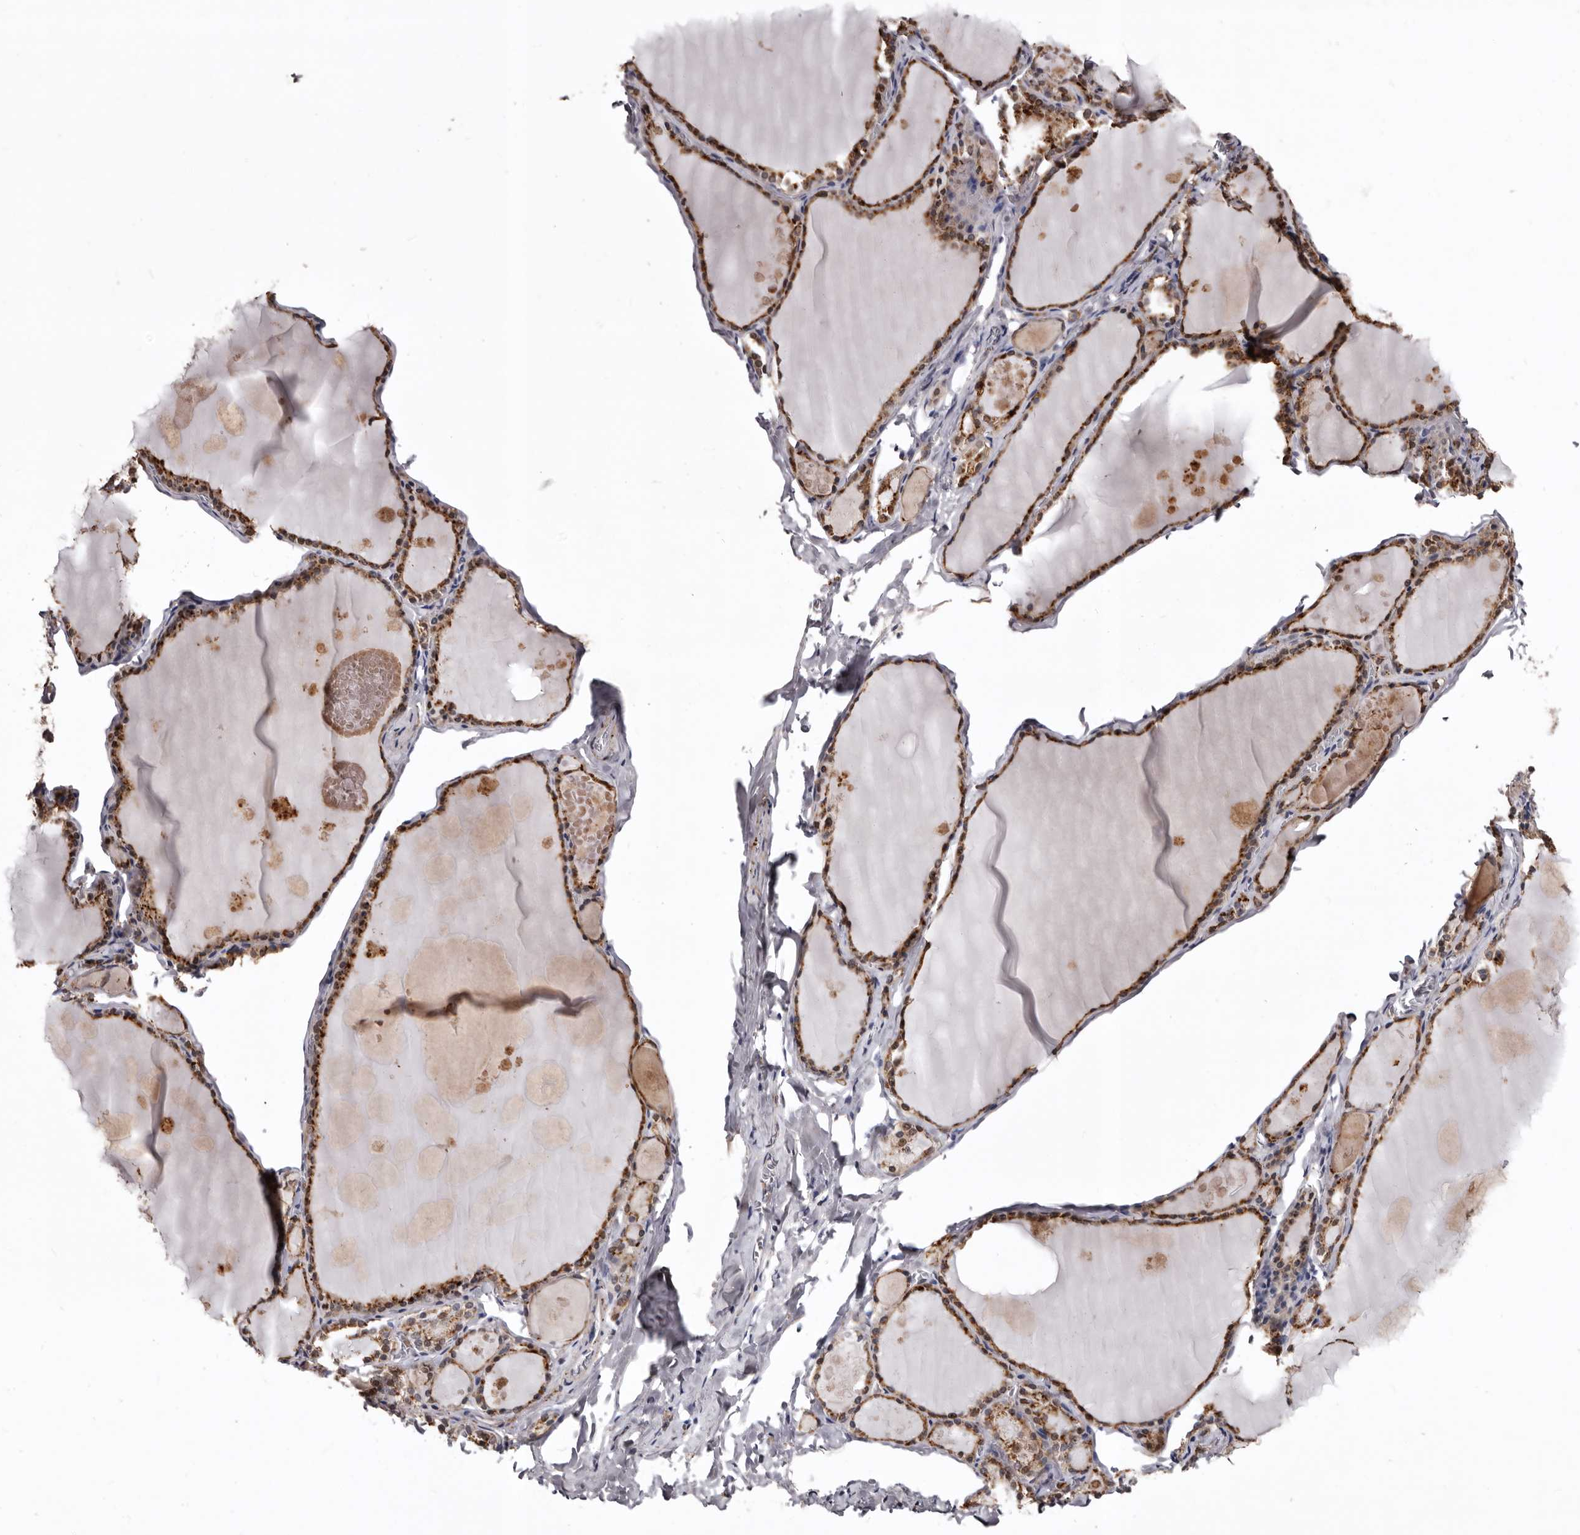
{"staining": {"intensity": "moderate", "quantity": ">75%", "location": "cytoplasmic/membranous"}, "tissue": "thyroid gland", "cell_type": "Glandular cells", "image_type": "normal", "snomed": [{"axis": "morphology", "description": "Normal tissue, NOS"}, {"axis": "topography", "description": "Thyroid gland"}], "caption": "Protein expression analysis of unremarkable human thyroid gland reveals moderate cytoplasmic/membranous expression in about >75% of glandular cells. The protein is shown in brown color, while the nuclei are stained blue.", "gene": "SLC10A4", "patient": {"sex": "male", "age": 56}}